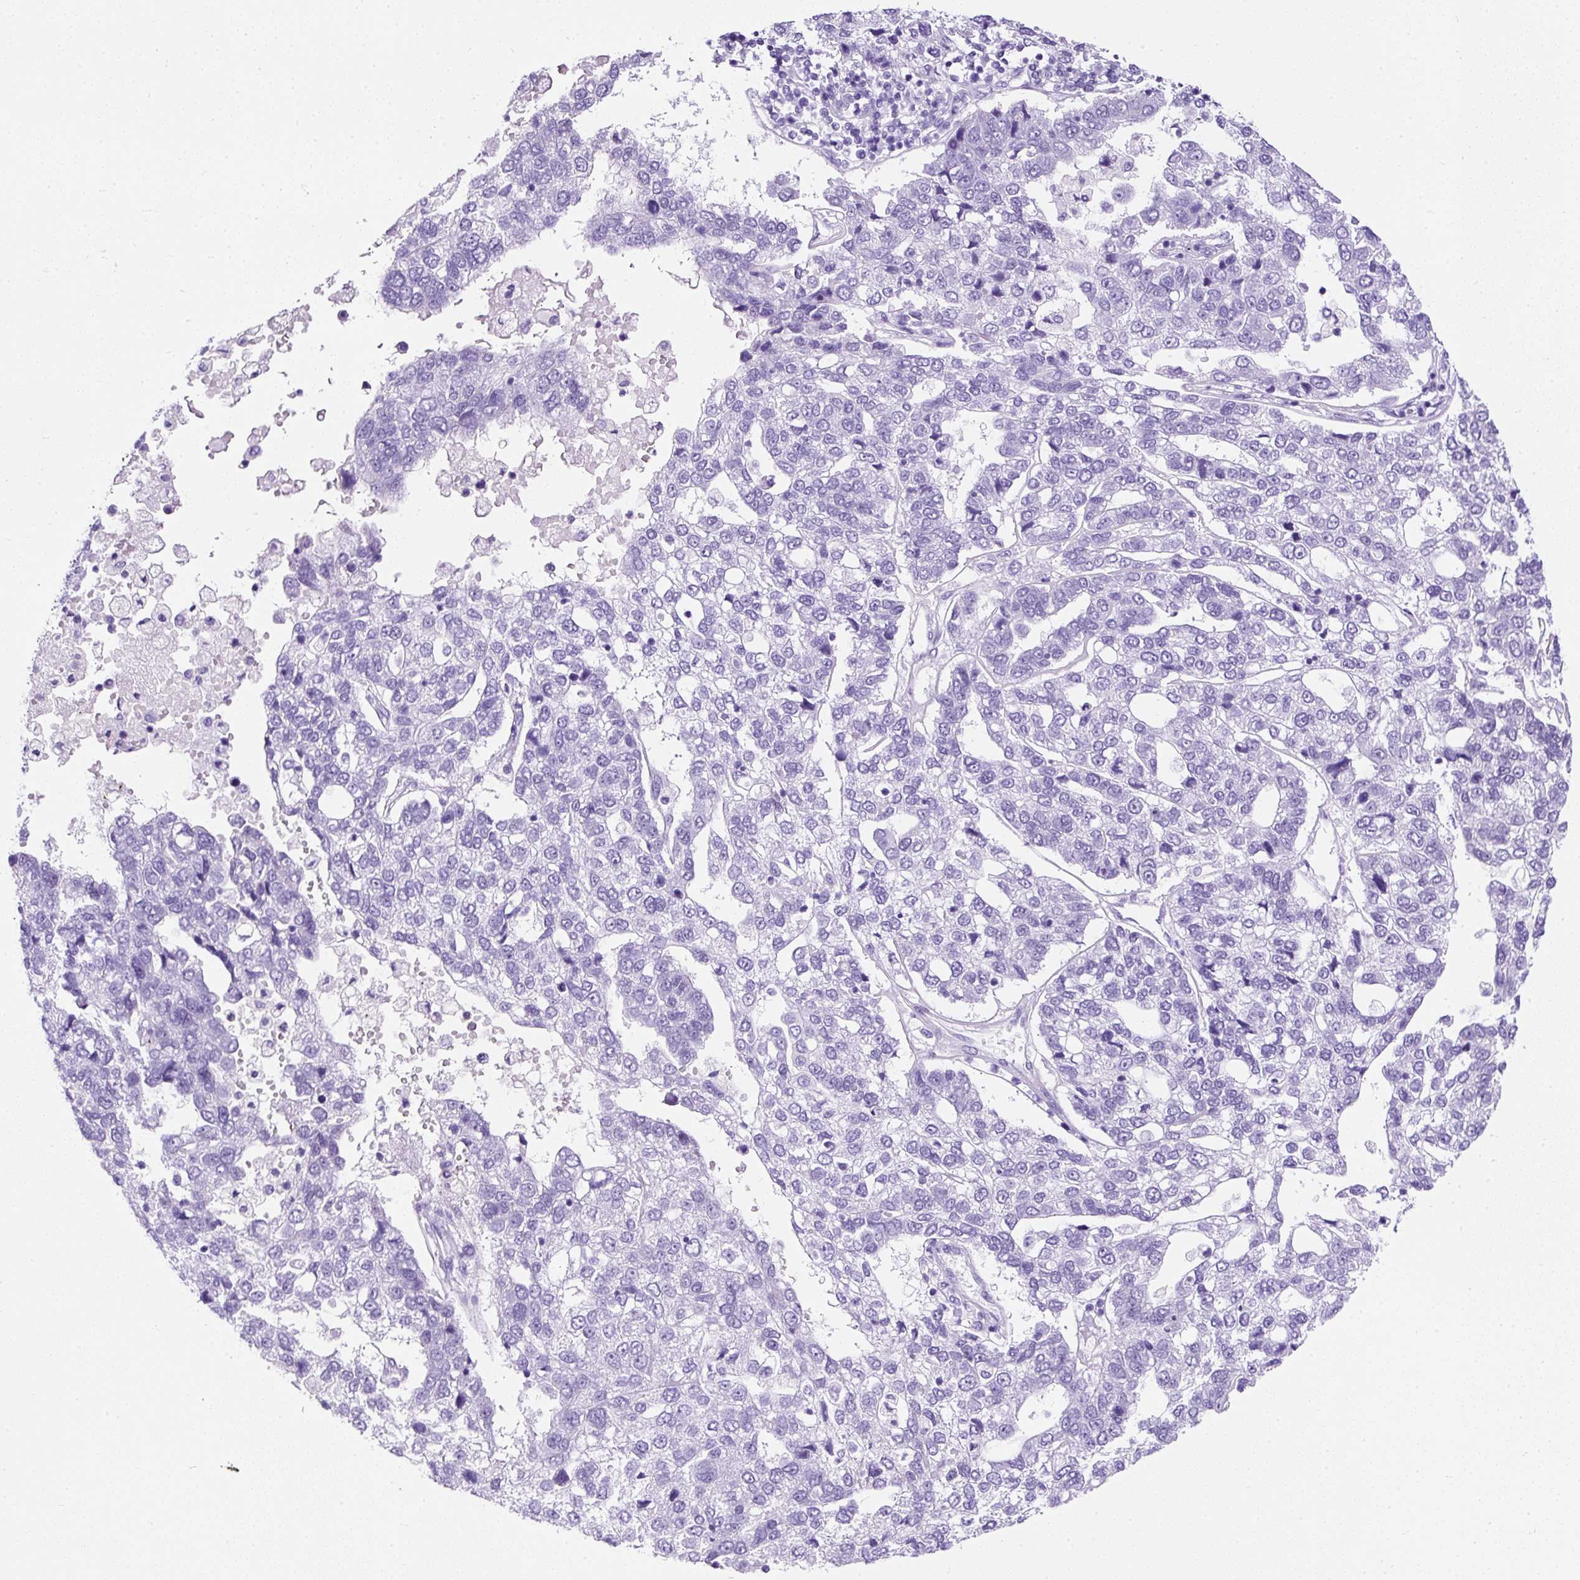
{"staining": {"intensity": "negative", "quantity": "none", "location": "none"}, "tissue": "pancreatic cancer", "cell_type": "Tumor cells", "image_type": "cancer", "snomed": [{"axis": "morphology", "description": "Adenocarcinoma, NOS"}, {"axis": "topography", "description": "Pancreas"}], "caption": "An image of pancreatic adenocarcinoma stained for a protein reveals no brown staining in tumor cells.", "gene": "NTS", "patient": {"sex": "female", "age": 61}}